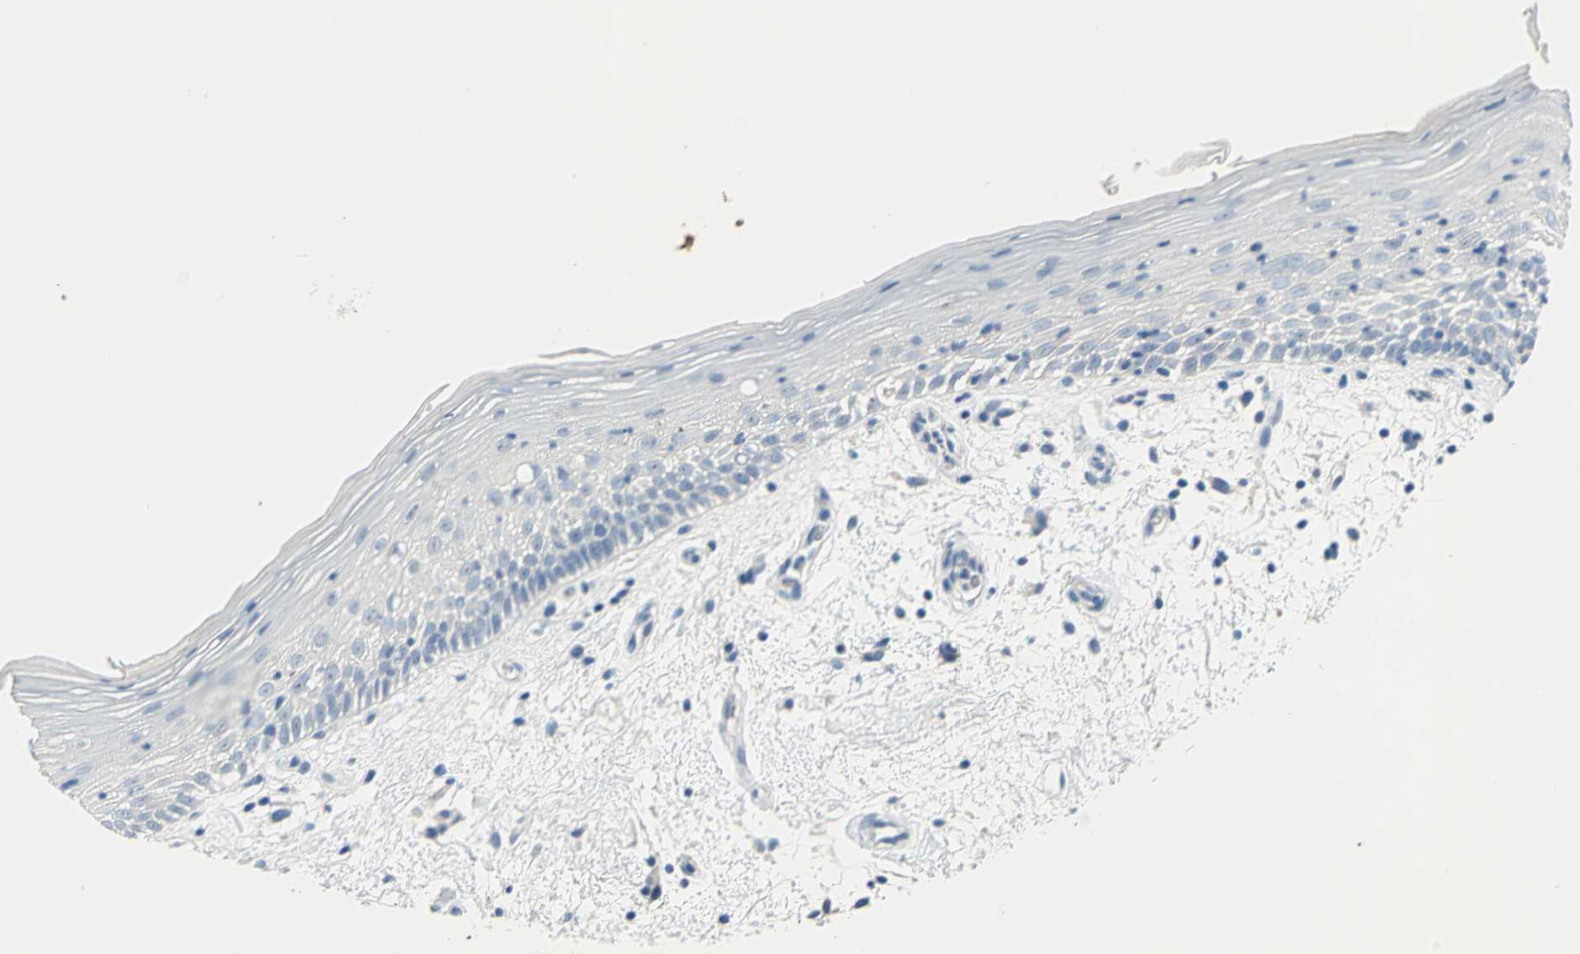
{"staining": {"intensity": "negative", "quantity": "none", "location": "none"}, "tissue": "oral mucosa", "cell_type": "Squamous epithelial cells", "image_type": "normal", "snomed": [{"axis": "morphology", "description": "Normal tissue, NOS"}, {"axis": "morphology", "description": "Squamous cell carcinoma, NOS"}, {"axis": "topography", "description": "Skeletal muscle"}, {"axis": "topography", "description": "Oral tissue"}, {"axis": "topography", "description": "Head-Neck"}], "caption": "Squamous epithelial cells are negative for protein expression in normal human oral mucosa. (DAB (3,3'-diaminobenzidine) immunohistochemistry, high magnification).", "gene": "MUC4", "patient": {"sex": "male", "age": 71}}